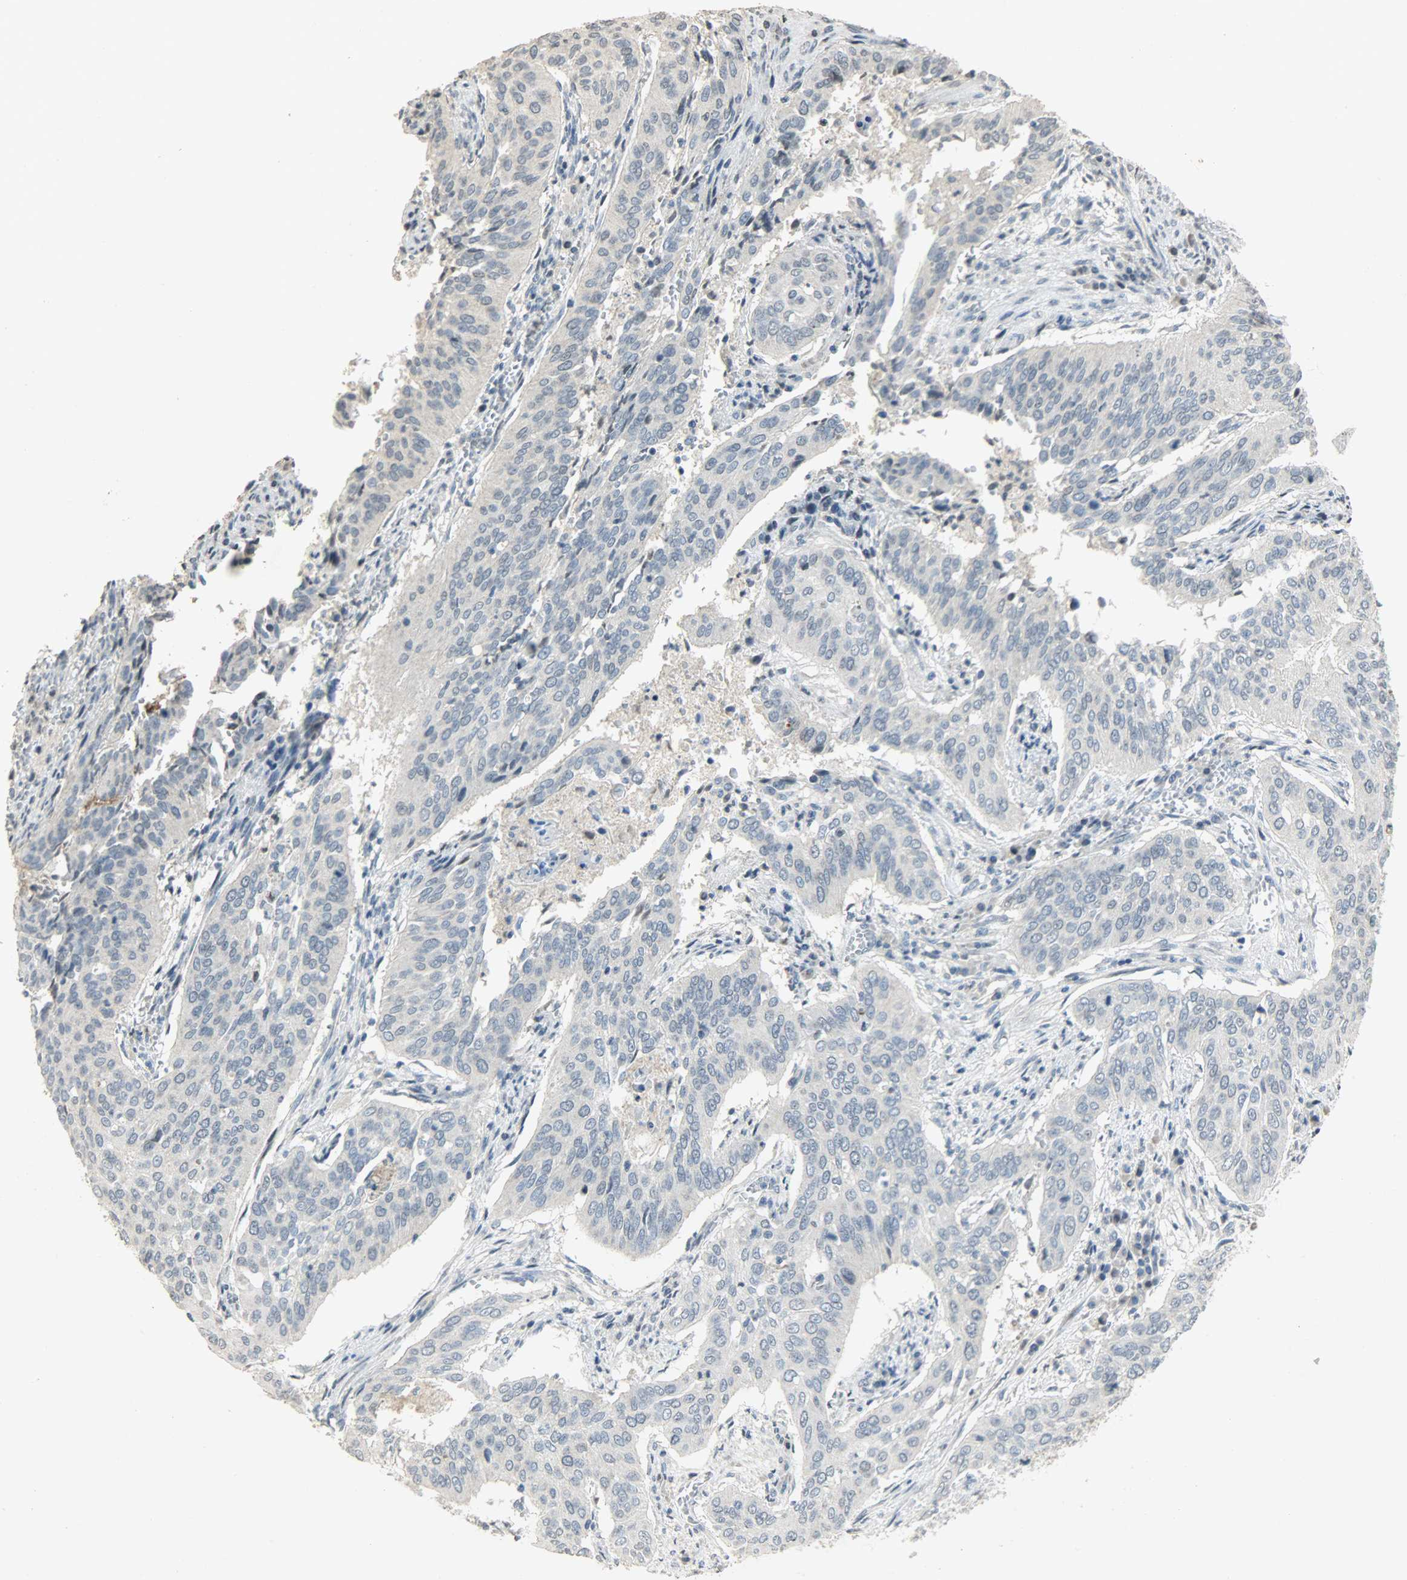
{"staining": {"intensity": "negative", "quantity": "none", "location": "none"}, "tissue": "cervical cancer", "cell_type": "Tumor cells", "image_type": "cancer", "snomed": [{"axis": "morphology", "description": "Squamous cell carcinoma, NOS"}, {"axis": "topography", "description": "Cervix"}], "caption": "A high-resolution micrograph shows immunohistochemistry staining of cervical cancer, which reveals no significant expression in tumor cells.", "gene": "DNAJB6", "patient": {"sex": "female", "age": 39}}